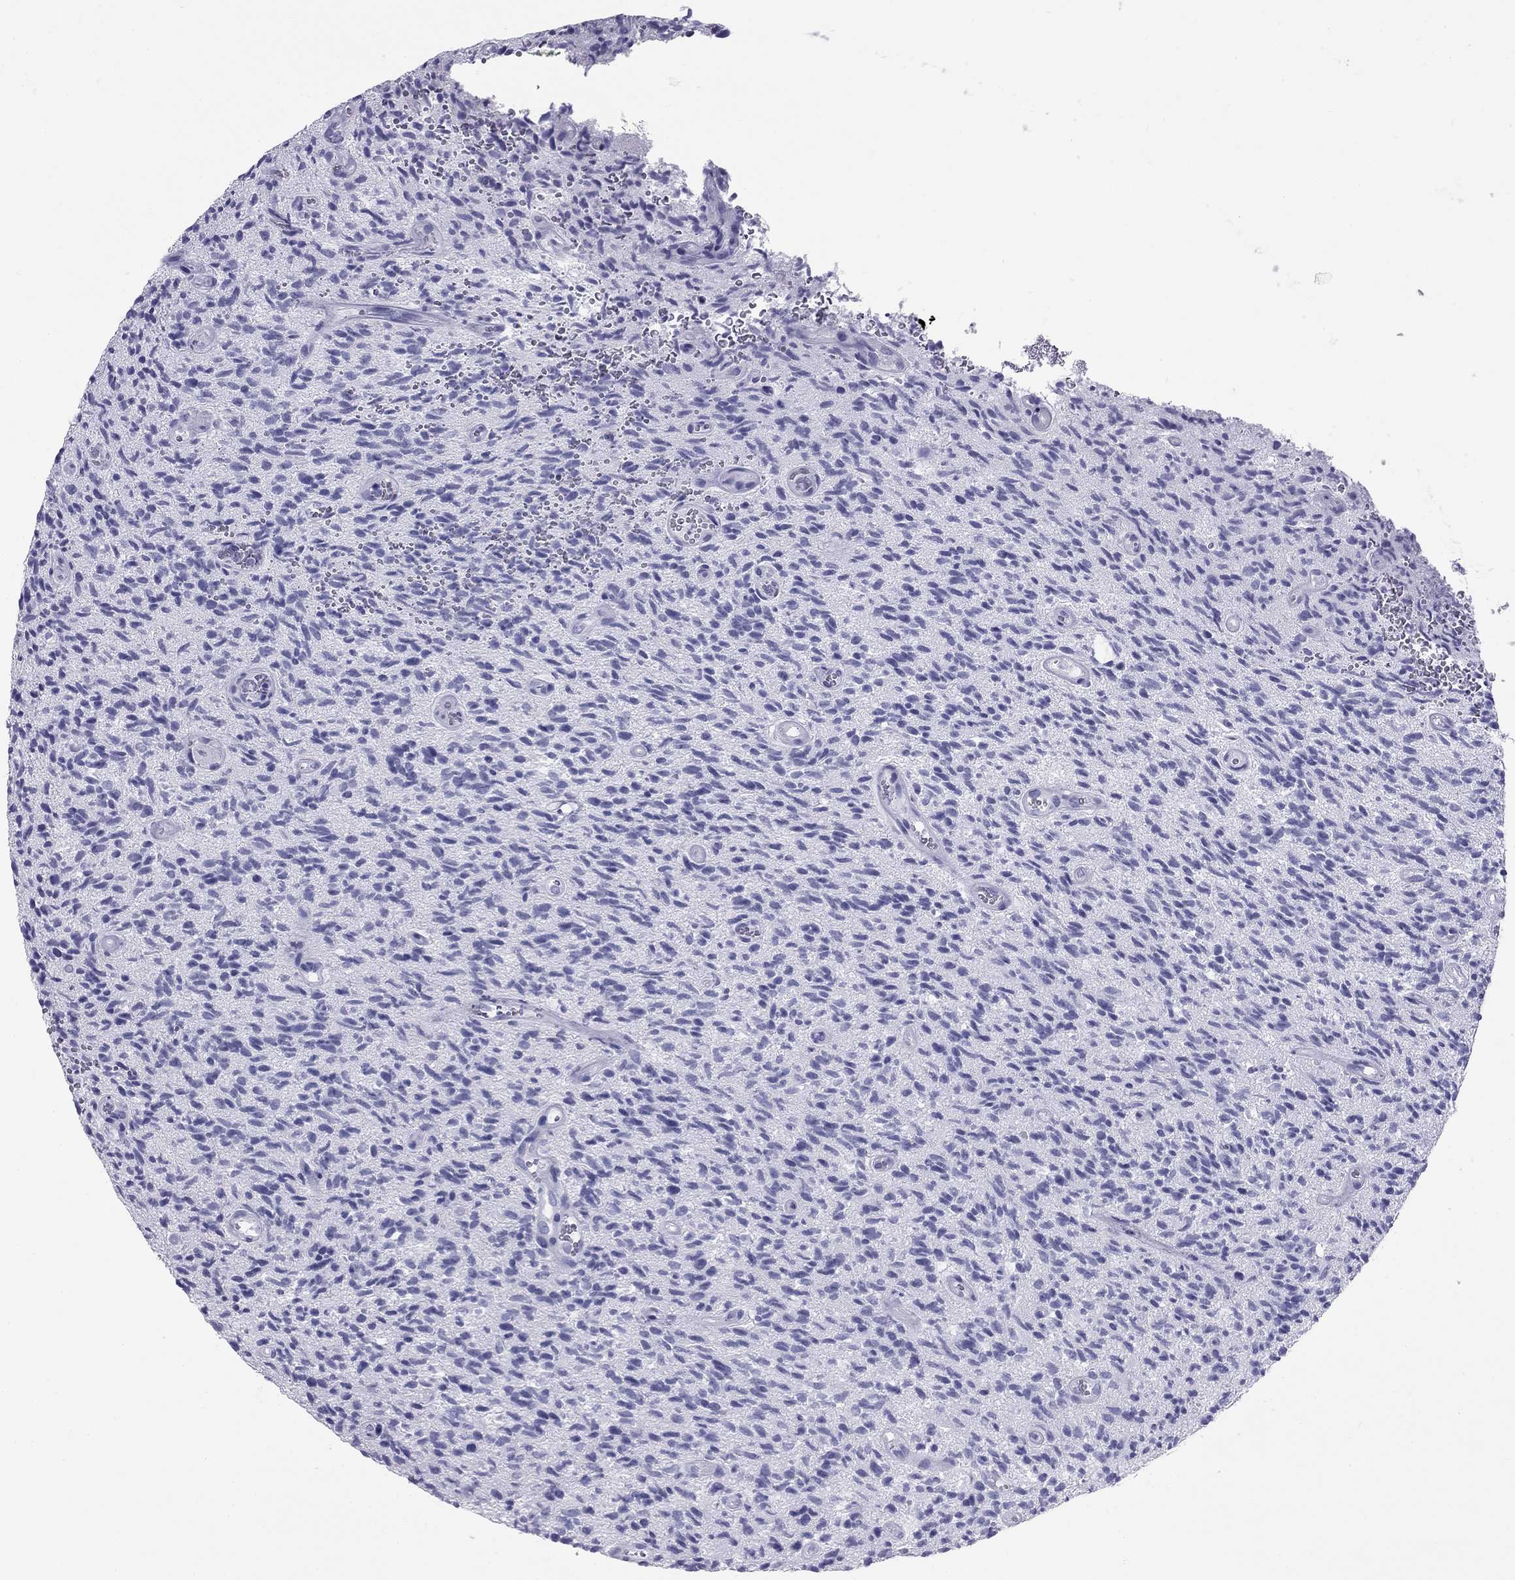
{"staining": {"intensity": "negative", "quantity": "none", "location": "none"}, "tissue": "glioma", "cell_type": "Tumor cells", "image_type": "cancer", "snomed": [{"axis": "morphology", "description": "Glioma, malignant, High grade"}, {"axis": "topography", "description": "Brain"}], "caption": "DAB (3,3'-diaminobenzidine) immunohistochemical staining of malignant glioma (high-grade) displays no significant expression in tumor cells.", "gene": "TRPM3", "patient": {"sex": "male", "age": 64}}